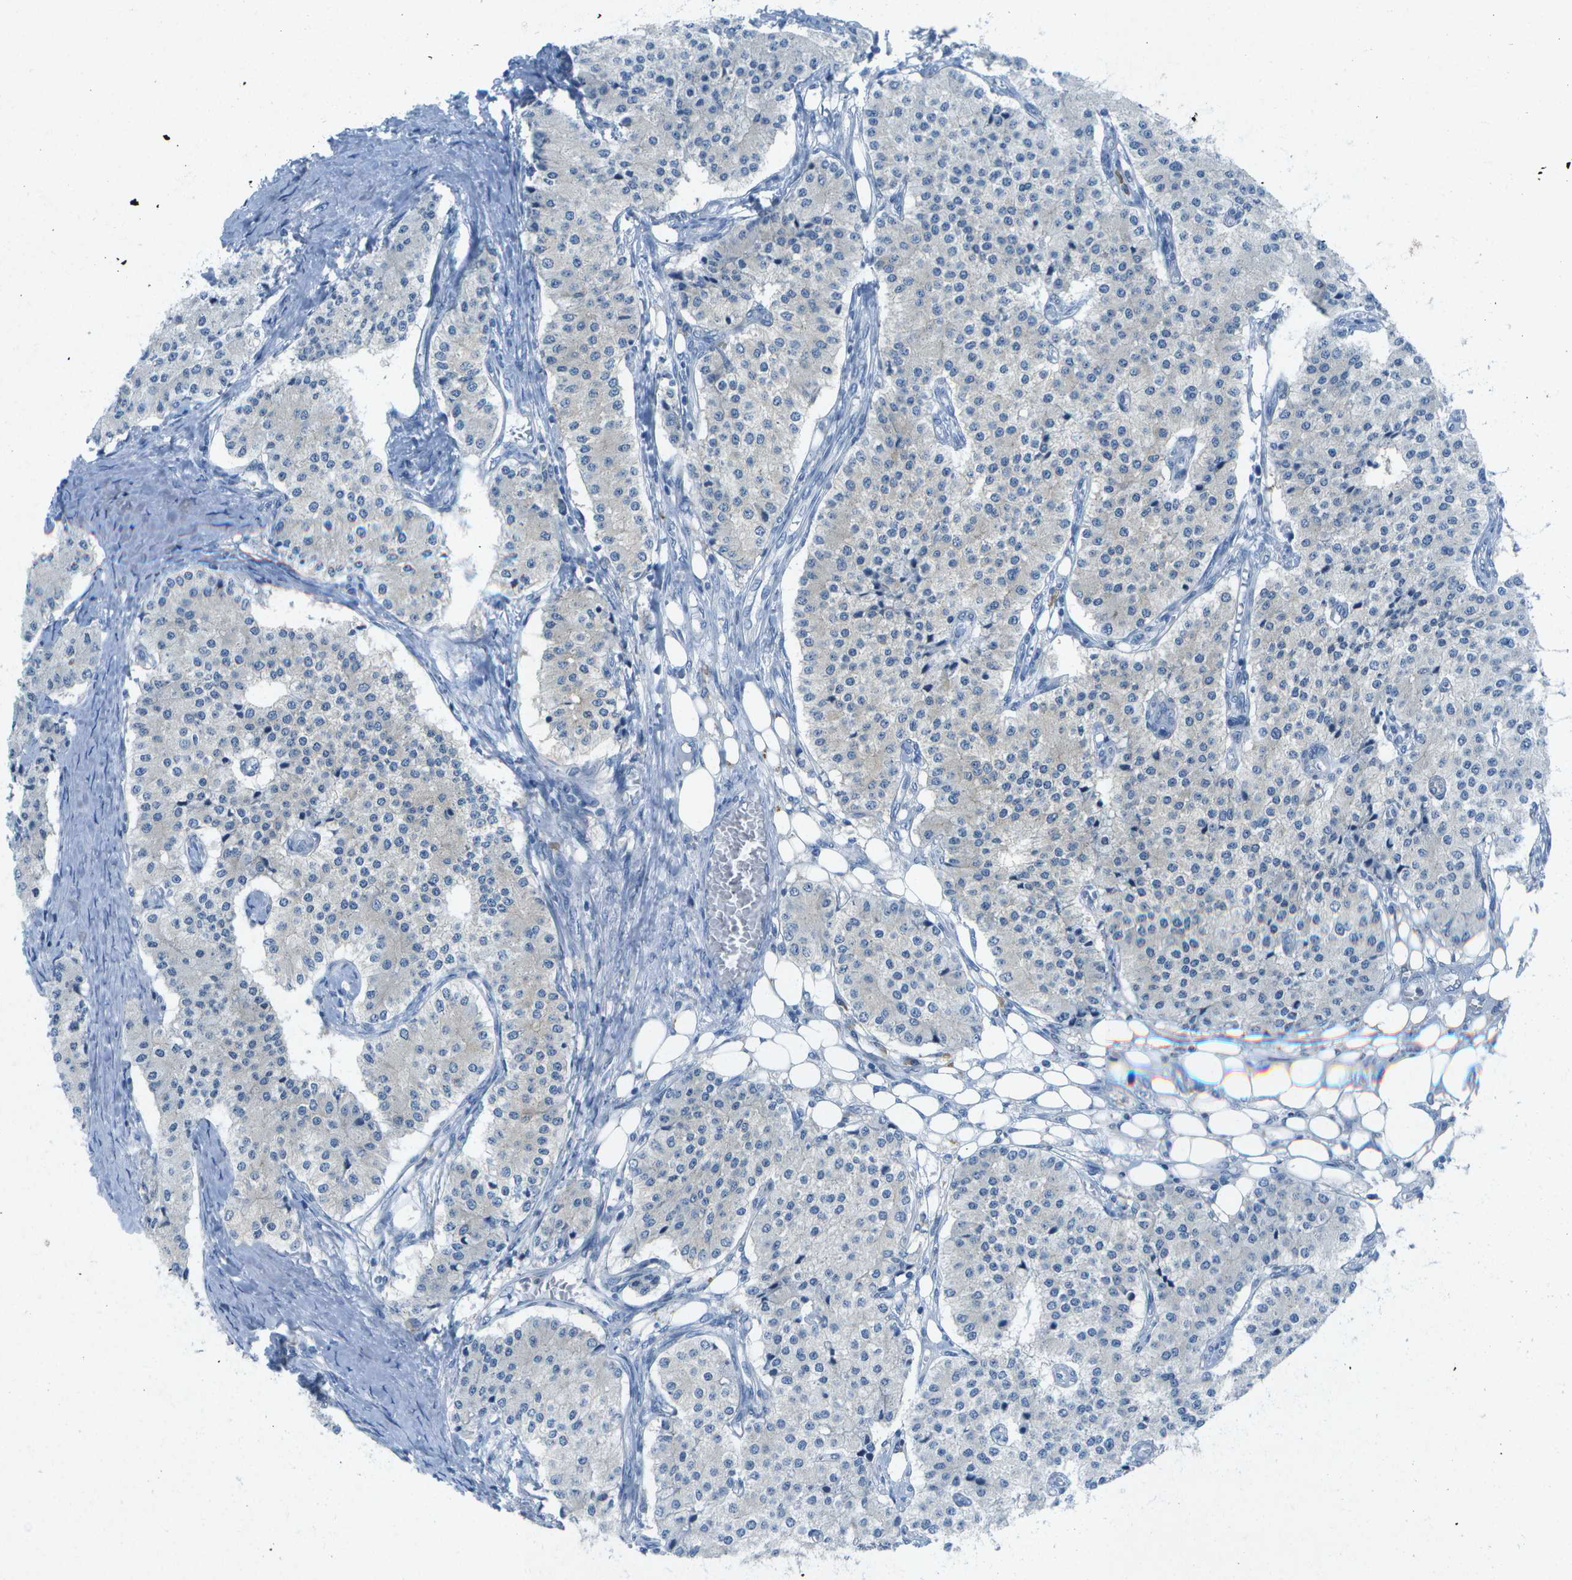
{"staining": {"intensity": "negative", "quantity": "none", "location": "none"}, "tissue": "carcinoid", "cell_type": "Tumor cells", "image_type": "cancer", "snomed": [{"axis": "morphology", "description": "Carcinoid, malignant, NOS"}, {"axis": "topography", "description": "Colon"}], "caption": "Tumor cells show no significant protein staining in malignant carcinoid. Nuclei are stained in blue.", "gene": "WNK2", "patient": {"sex": "female", "age": 52}}